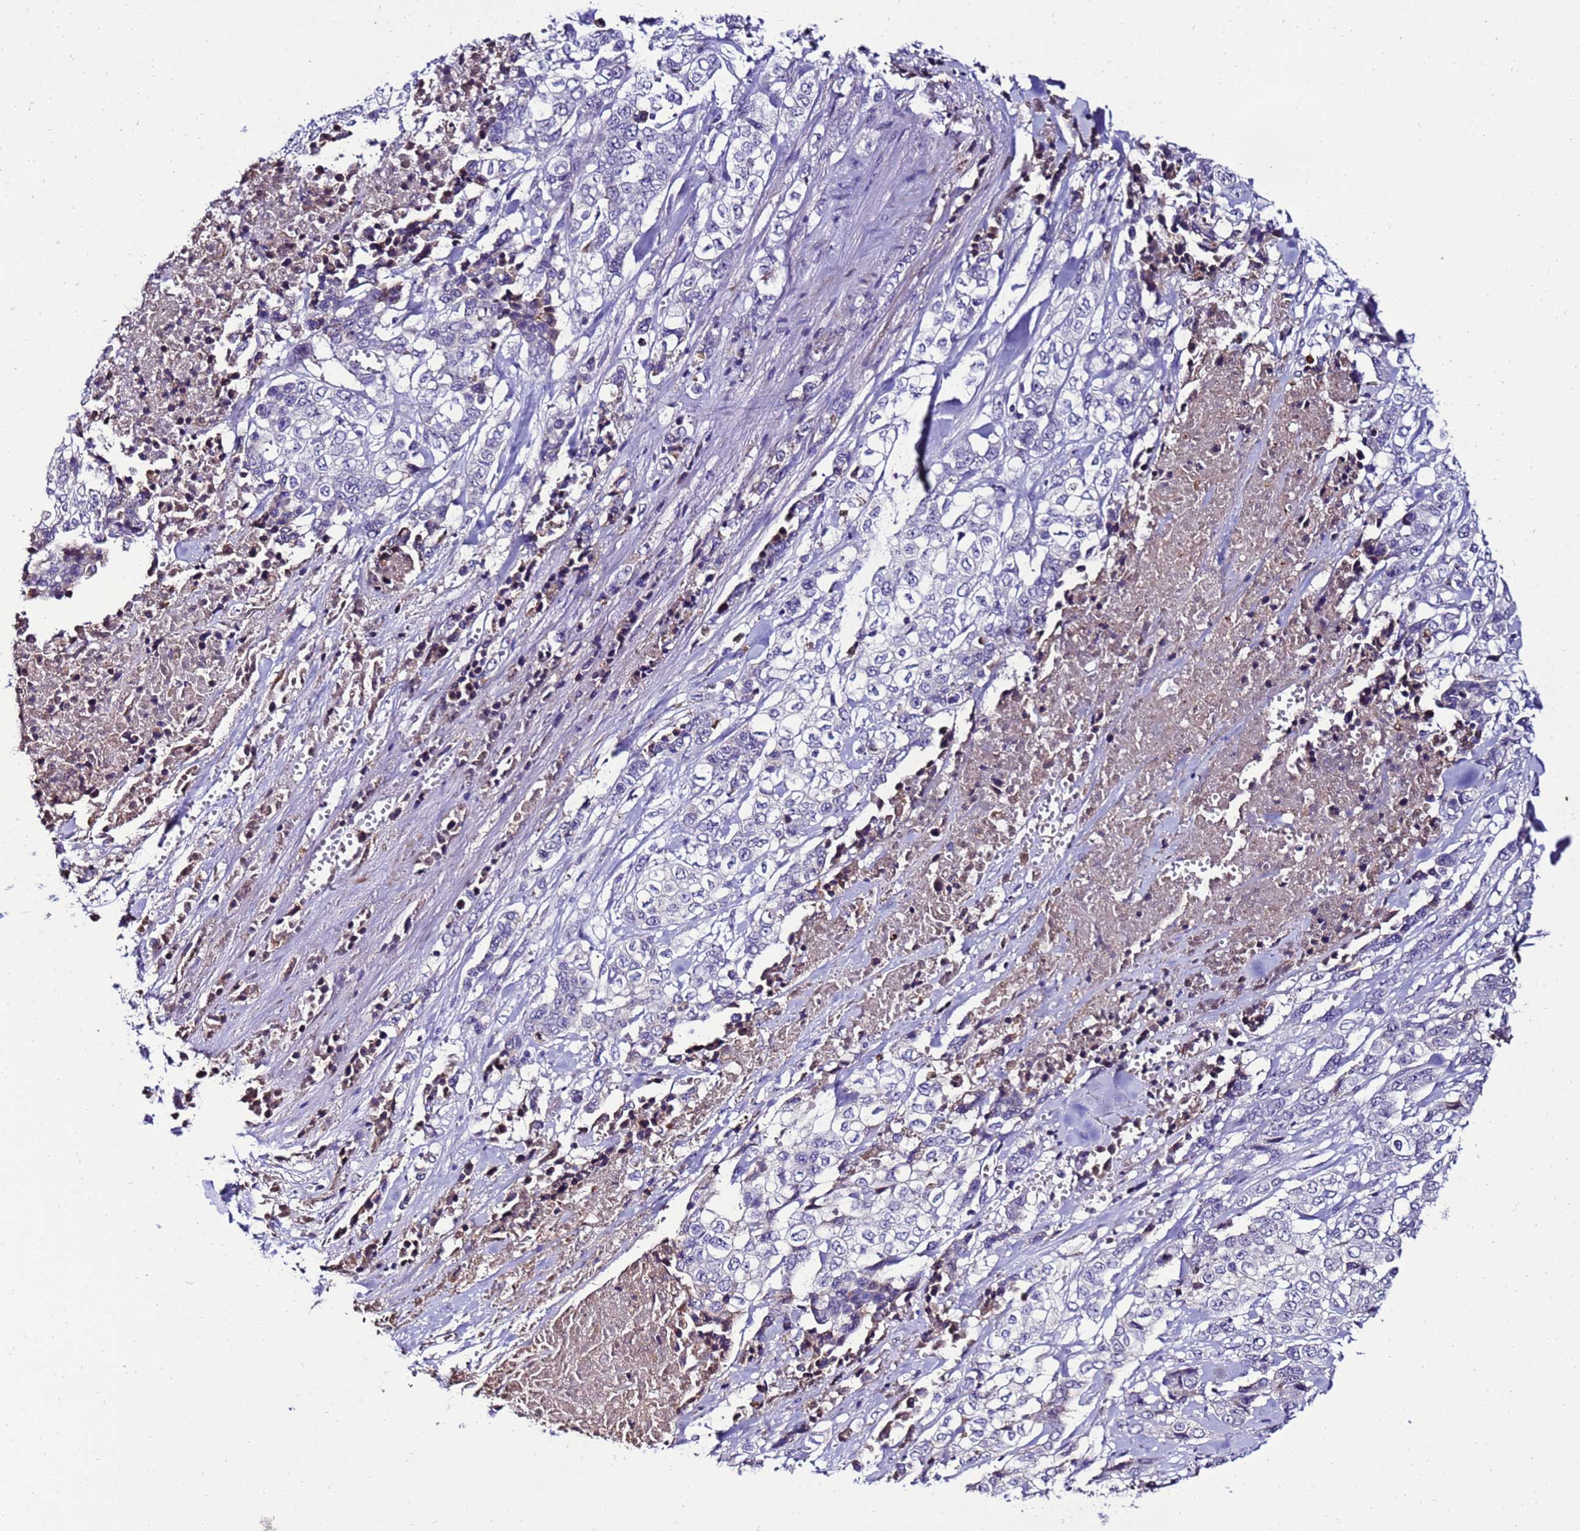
{"staining": {"intensity": "negative", "quantity": "none", "location": "none"}, "tissue": "stomach cancer", "cell_type": "Tumor cells", "image_type": "cancer", "snomed": [{"axis": "morphology", "description": "Adenocarcinoma, NOS"}, {"axis": "topography", "description": "Stomach, upper"}], "caption": "DAB (3,3'-diaminobenzidine) immunohistochemical staining of human stomach adenocarcinoma exhibits no significant positivity in tumor cells. (Brightfield microscopy of DAB (3,3'-diaminobenzidine) immunohistochemistry at high magnification).", "gene": "C19orf47", "patient": {"sex": "male", "age": 62}}